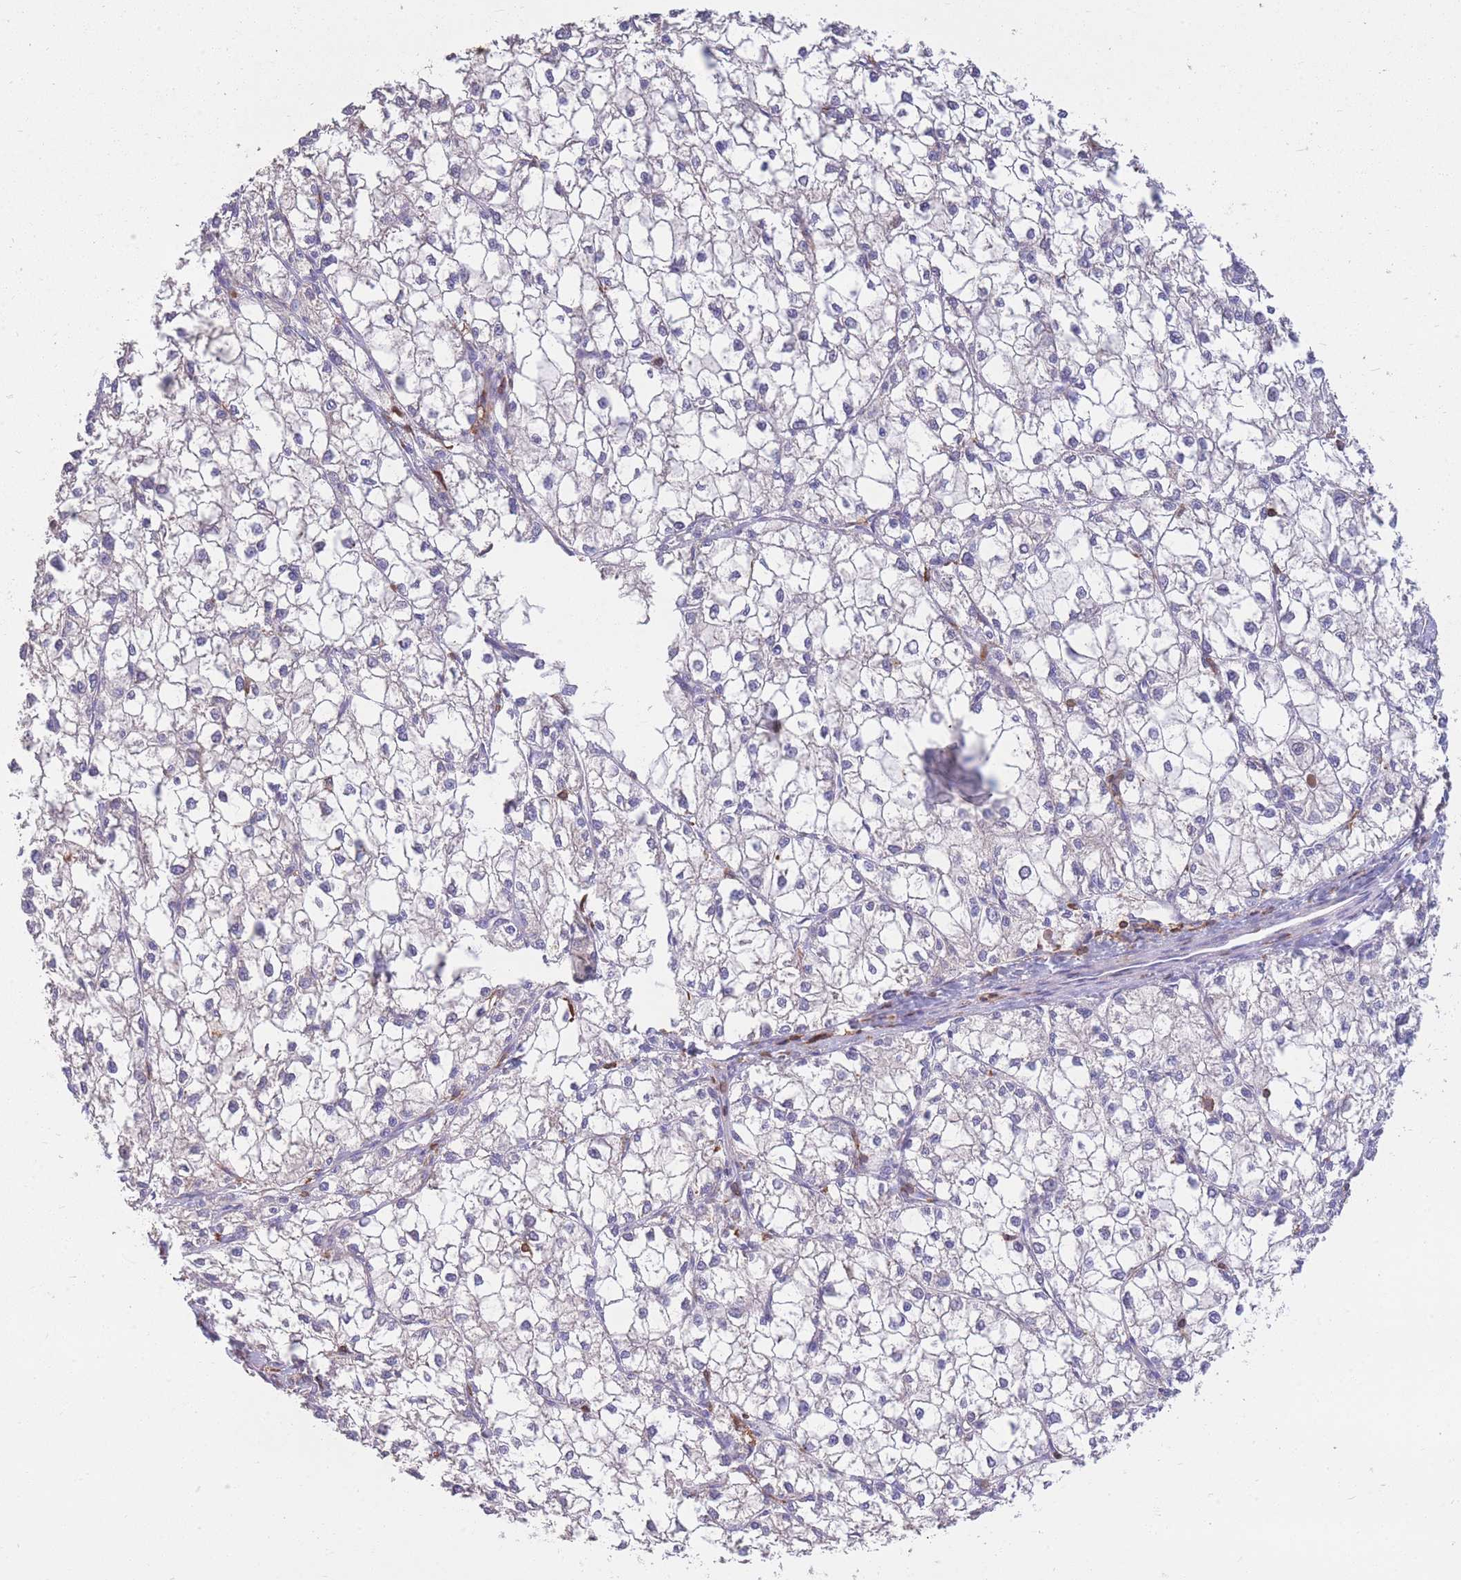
{"staining": {"intensity": "negative", "quantity": "none", "location": "none"}, "tissue": "liver cancer", "cell_type": "Tumor cells", "image_type": "cancer", "snomed": [{"axis": "morphology", "description": "Carcinoma, Hepatocellular, NOS"}, {"axis": "topography", "description": "Liver"}], "caption": "This is an immunohistochemistry micrograph of liver cancer (hepatocellular carcinoma). There is no expression in tumor cells.", "gene": "MRPL54", "patient": {"sex": "female", "age": 43}}